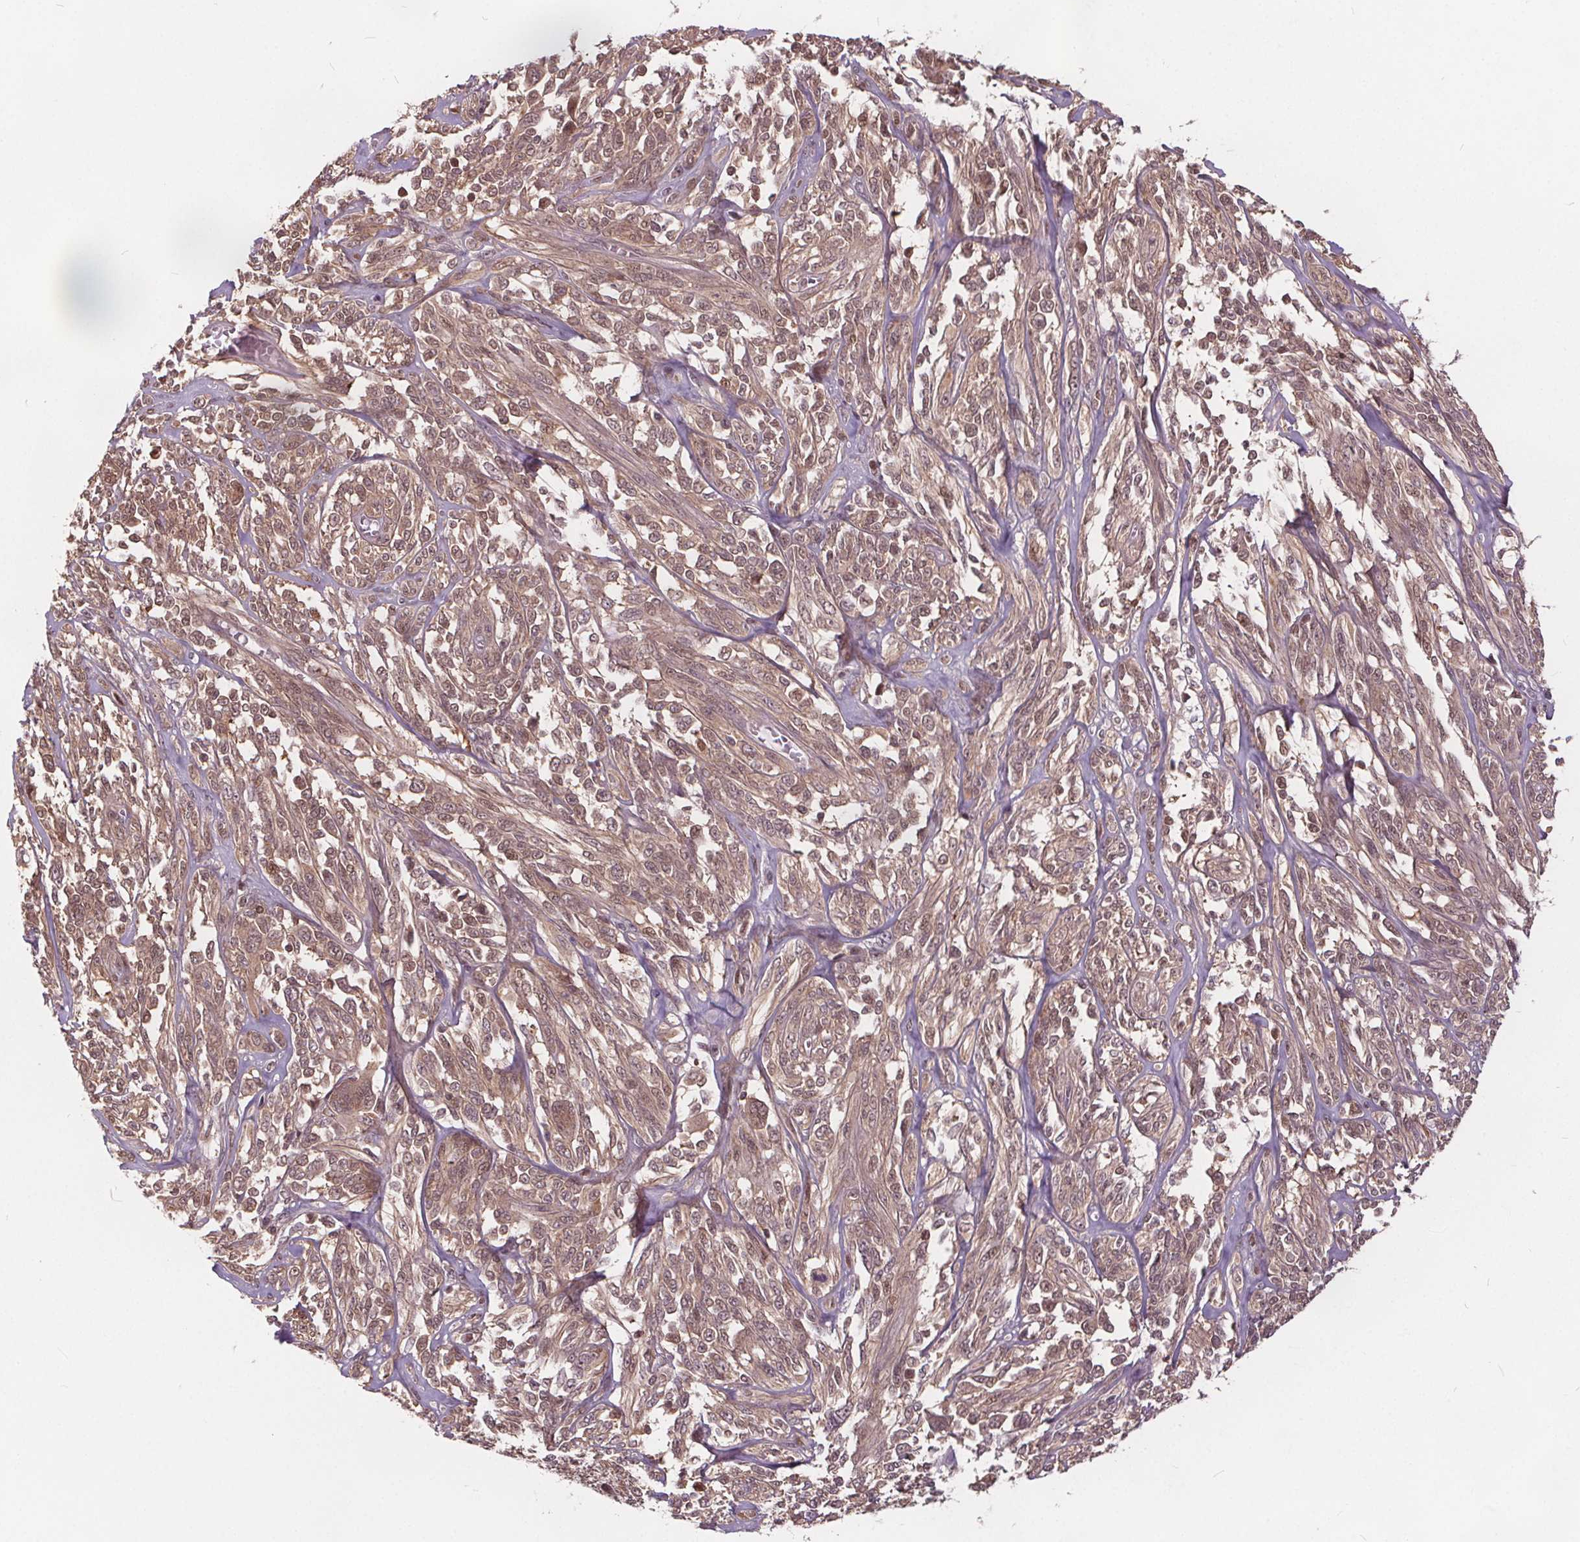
{"staining": {"intensity": "moderate", "quantity": ">75%", "location": "cytoplasmic/membranous,nuclear"}, "tissue": "melanoma", "cell_type": "Tumor cells", "image_type": "cancer", "snomed": [{"axis": "morphology", "description": "Malignant melanoma, NOS"}, {"axis": "topography", "description": "Skin"}], "caption": "Malignant melanoma was stained to show a protein in brown. There is medium levels of moderate cytoplasmic/membranous and nuclear positivity in about >75% of tumor cells.", "gene": "HIF1AN", "patient": {"sex": "female", "age": 91}}